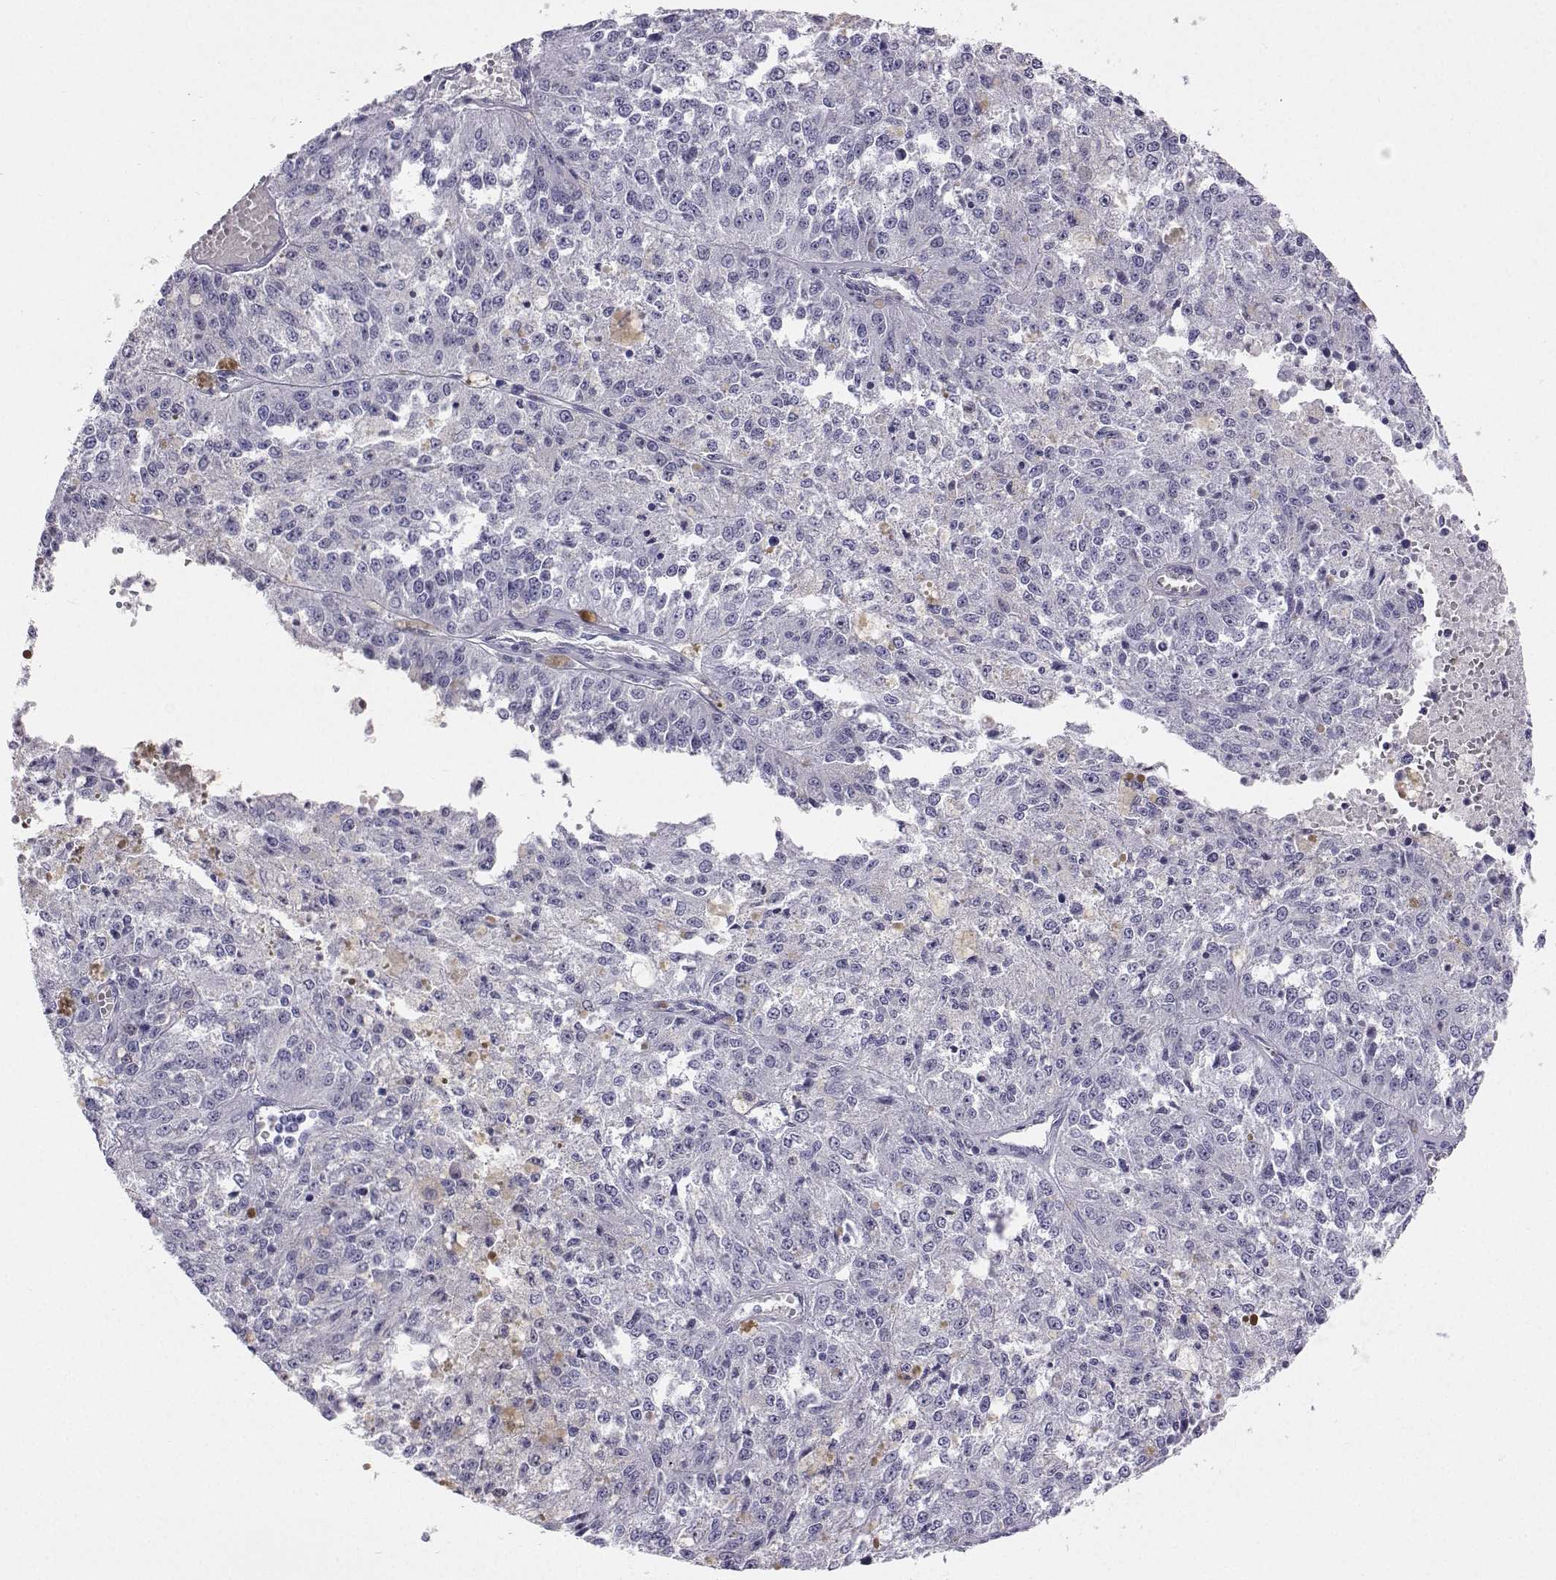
{"staining": {"intensity": "negative", "quantity": "none", "location": "none"}, "tissue": "melanoma", "cell_type": "Tumor cells", "image_type": "cancer", "snomed": [{"axis": "morphology", "description": "Malignant melanoma, Metastatic site"}, {"axis": "topography", "description": "Lymph node"}], "caption": "DAB immunohistochemical staining of malignant melanoma (metastatic site) demonstrates no significant staining in tumor cells. The staining was performed using DAB to visualize the protein expression in brown, while the nuclei were stained in blue with hematoxylin (Magnification: 20x).", "gene": "PLIN4", "patient": {"sex": "female", "age": 64}}